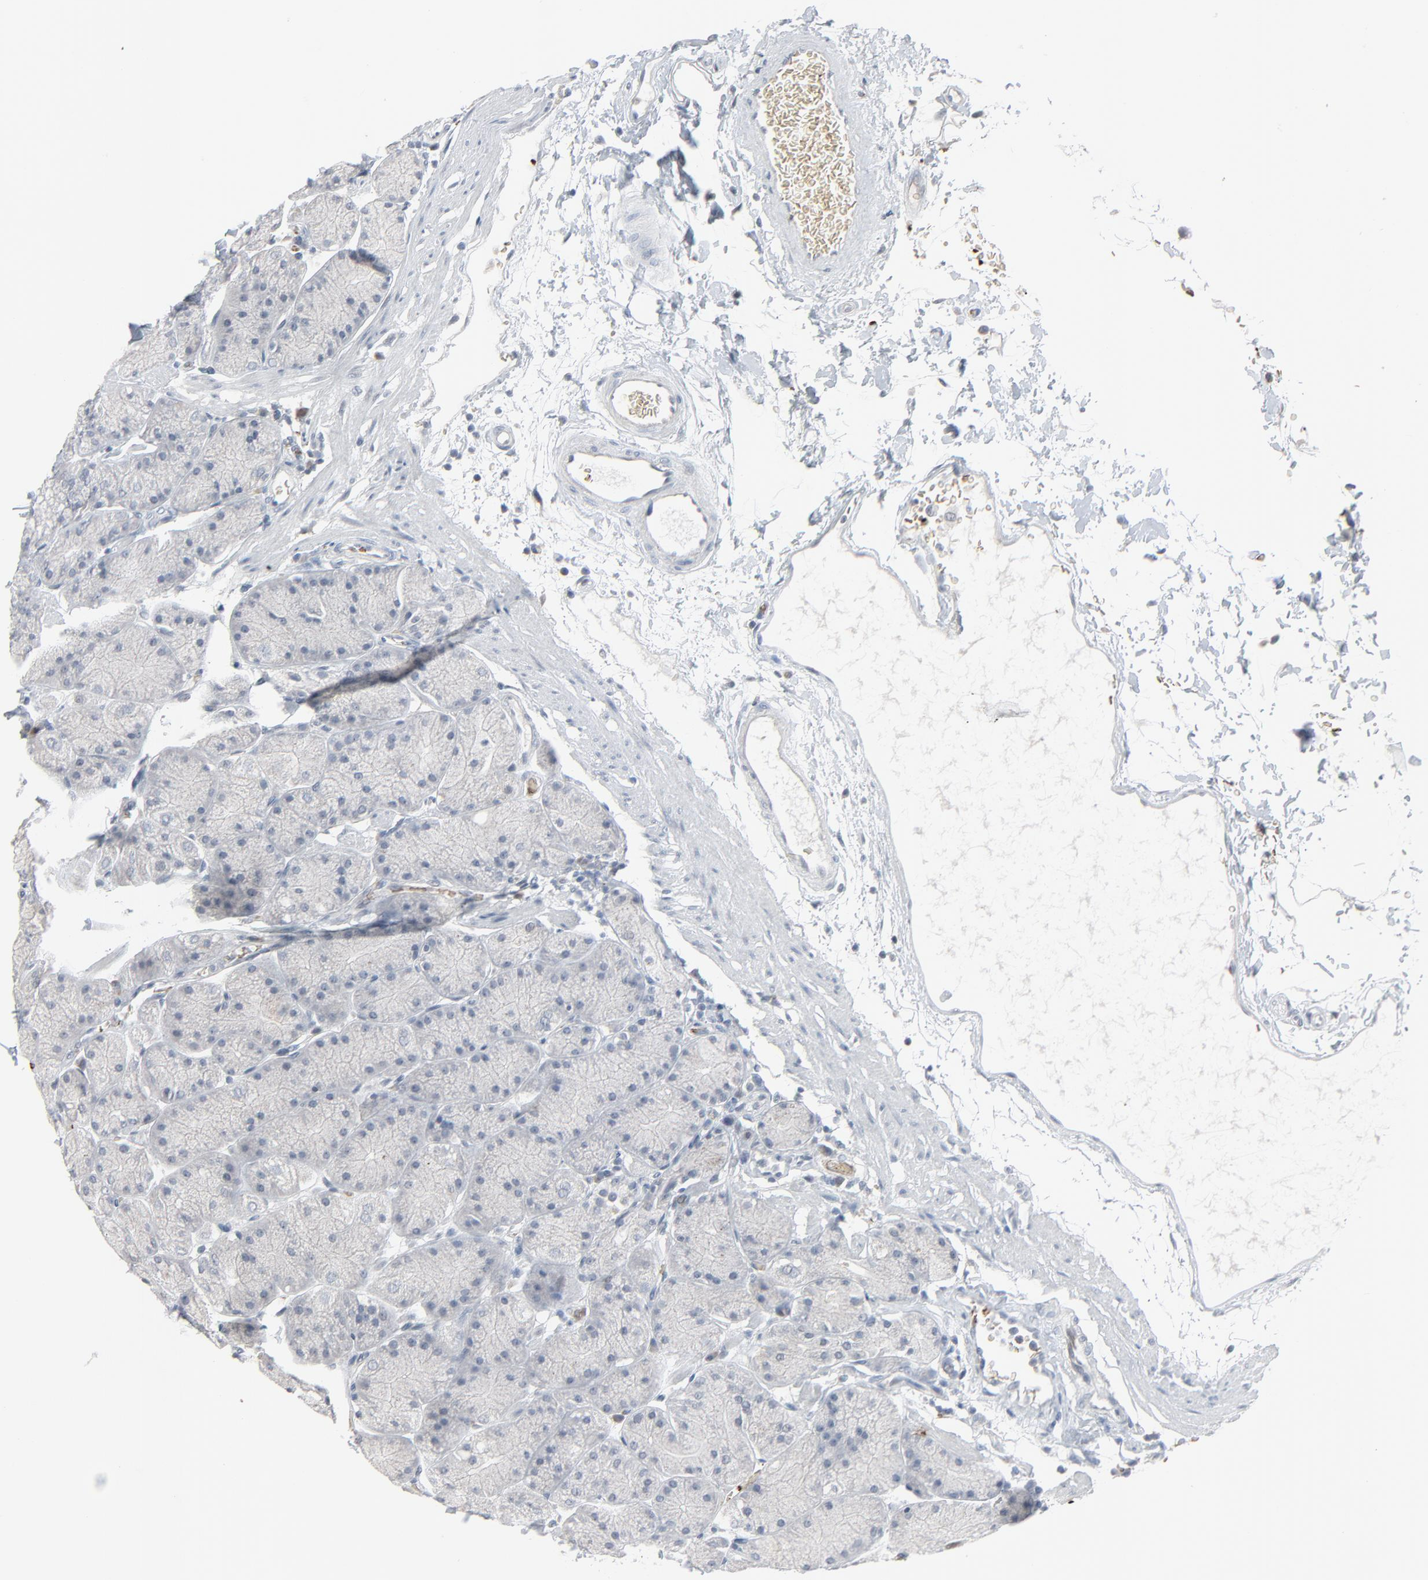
{"staining": {"intensity": "negative", "quantity": "none", "location": "none"}, "tissue": "stomach", "cell_type": "Glandular cells", "image_type": "normal", "snomed": [{"axis": "morphology", "description": "Normal tissue, NOS"}, {"axis": "topography", "description": "Stomach, upper"}, {"axis": "topography", "description": "Stomach"}], "caption": "Immunohistochemistry image of unremarkable stomach: stomach stained with DAB (3,3'-diaminobenzidine) displays no significant protein expression in glandular cells.", "gene": "SAGE1", "patient": {"sex": "male", "age": 76}}